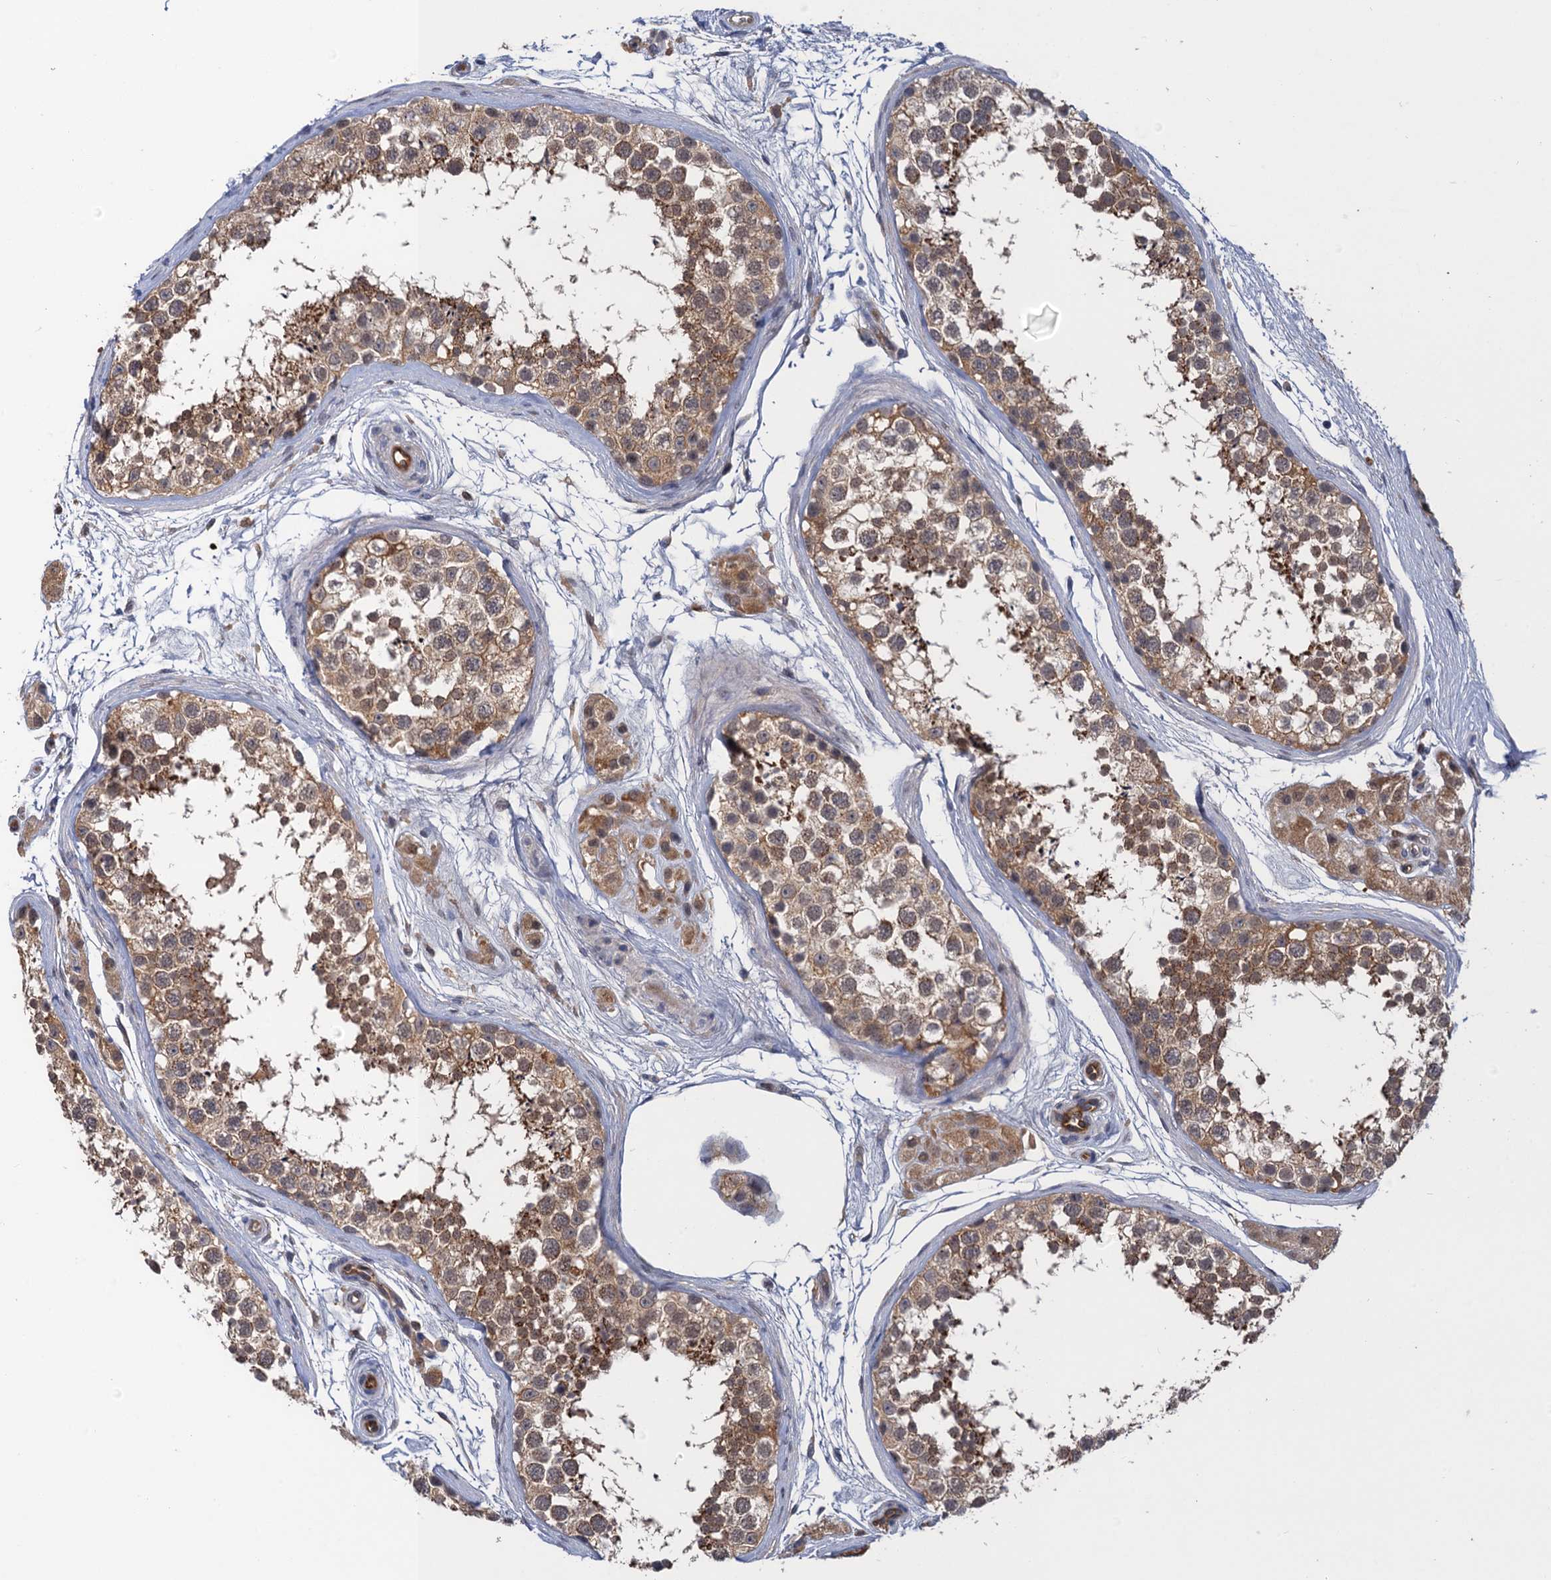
{"staining": {"intensity": "moderate", "quantity": ">75%", "location": "cytoplasmic/membranous"}, "tissue": "testis", "cell_type": "Cells in seminiferous ducts", "image_type": "normal", "snomed": [{"axis": "morphology", "description": "Normal tissue, NOS"}, {"axis": "topography", "description": "Testis"}], "caption": "Protein expression analysis of unremarkable testis reveals moderate cytoplasmic/membranous expression in approximately >75% of cells in seminiferous ducts. (IHC, brightfield microscopy, high magnification).", "gene": "NEK8", "patient": {"sex": "male", "age": 56}}